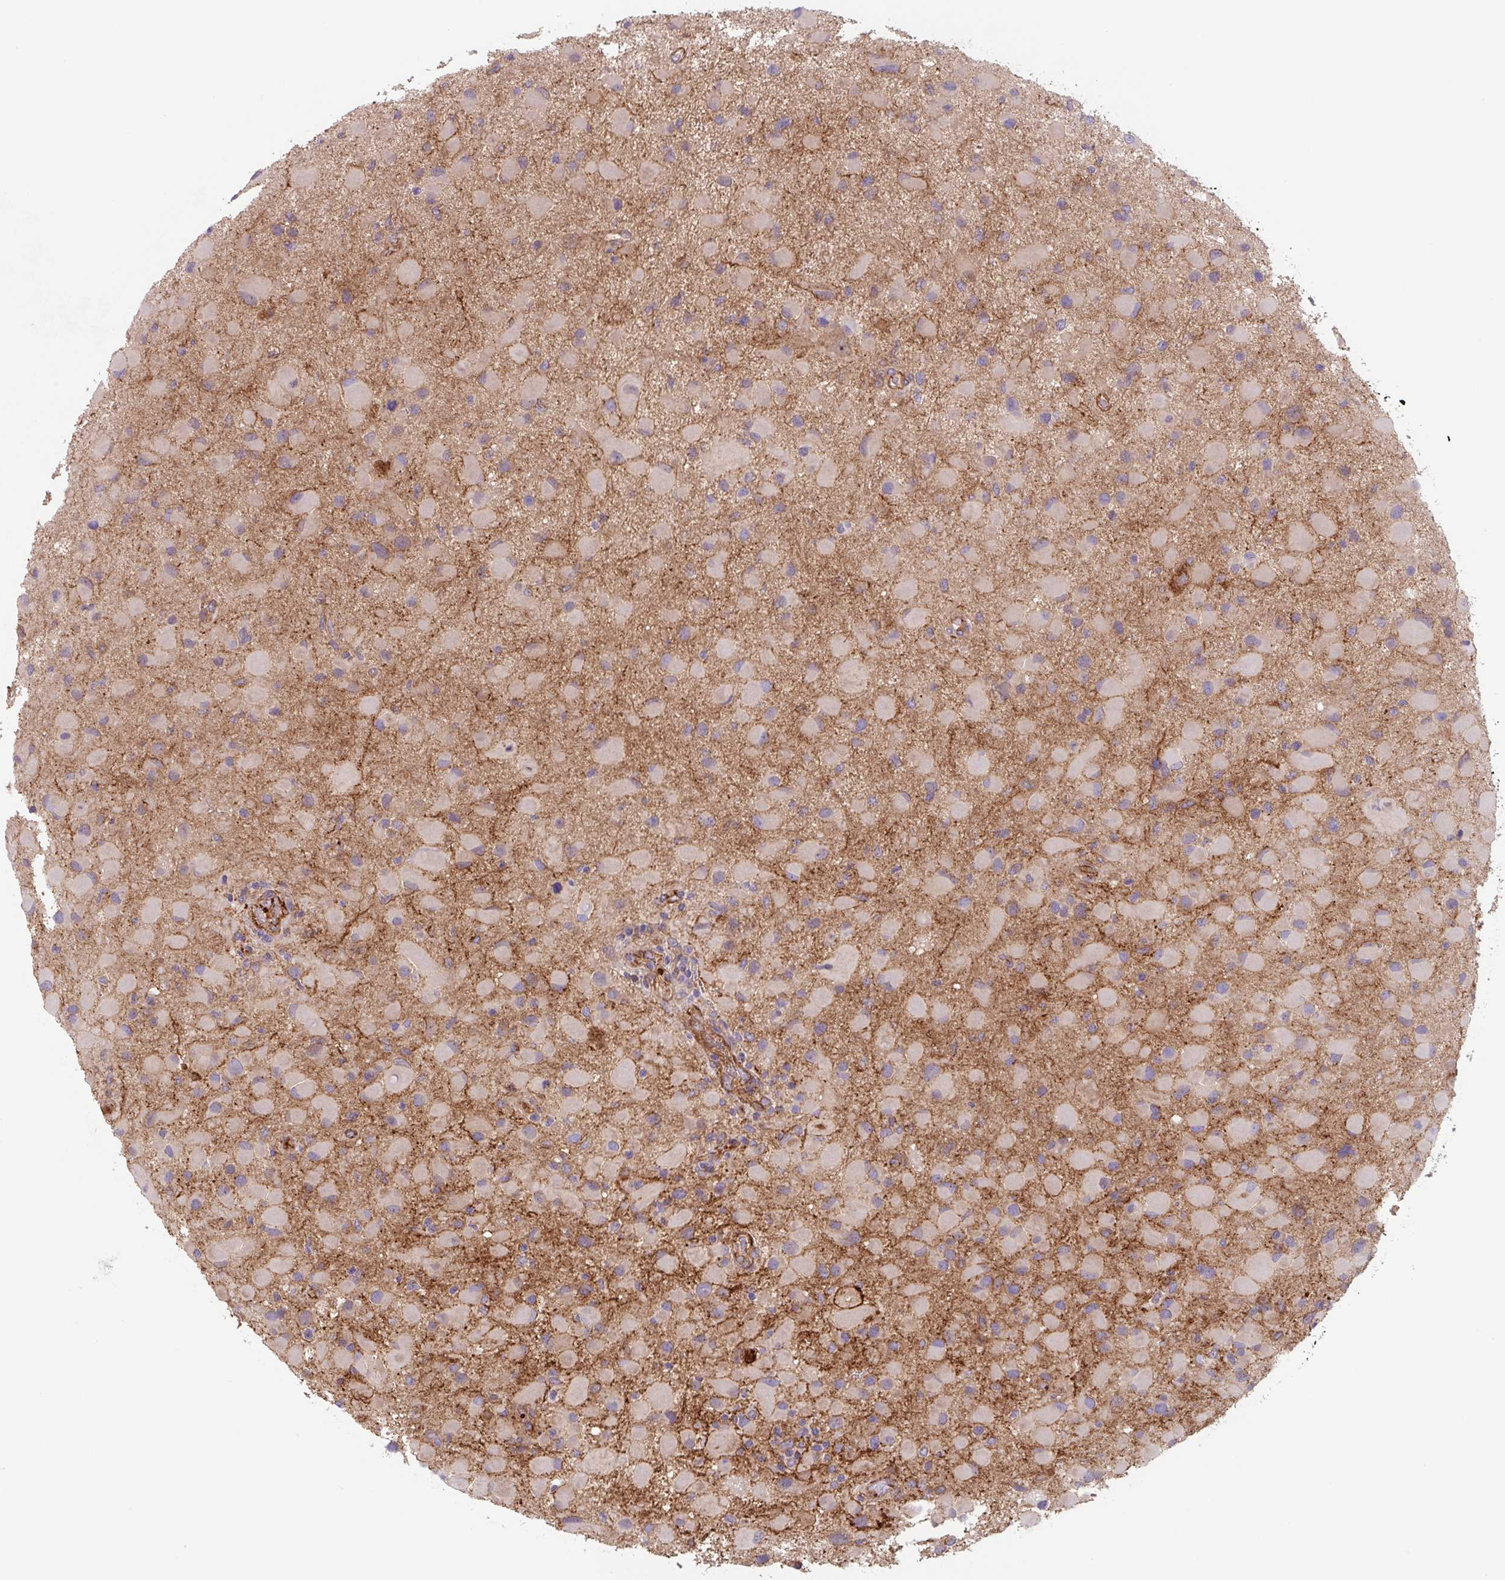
{"staining": {"intensity": "negative", "quantity": "none", "location": "none"}, "tissue": "glioma", "cell_type": "Tumor cells", "image_type": "cancer", "snomed": [{"axis": "morphology", "description": "Glioma, malignant, Low grade"}, {"axis": "topography", "description": "Brain"}], "caption": "Protein analysis of malignant low-grade glioma displays no significant expression in tumor cells.", "gene": "DHFR2", "patient": {"sex": "female", "age": 32}}